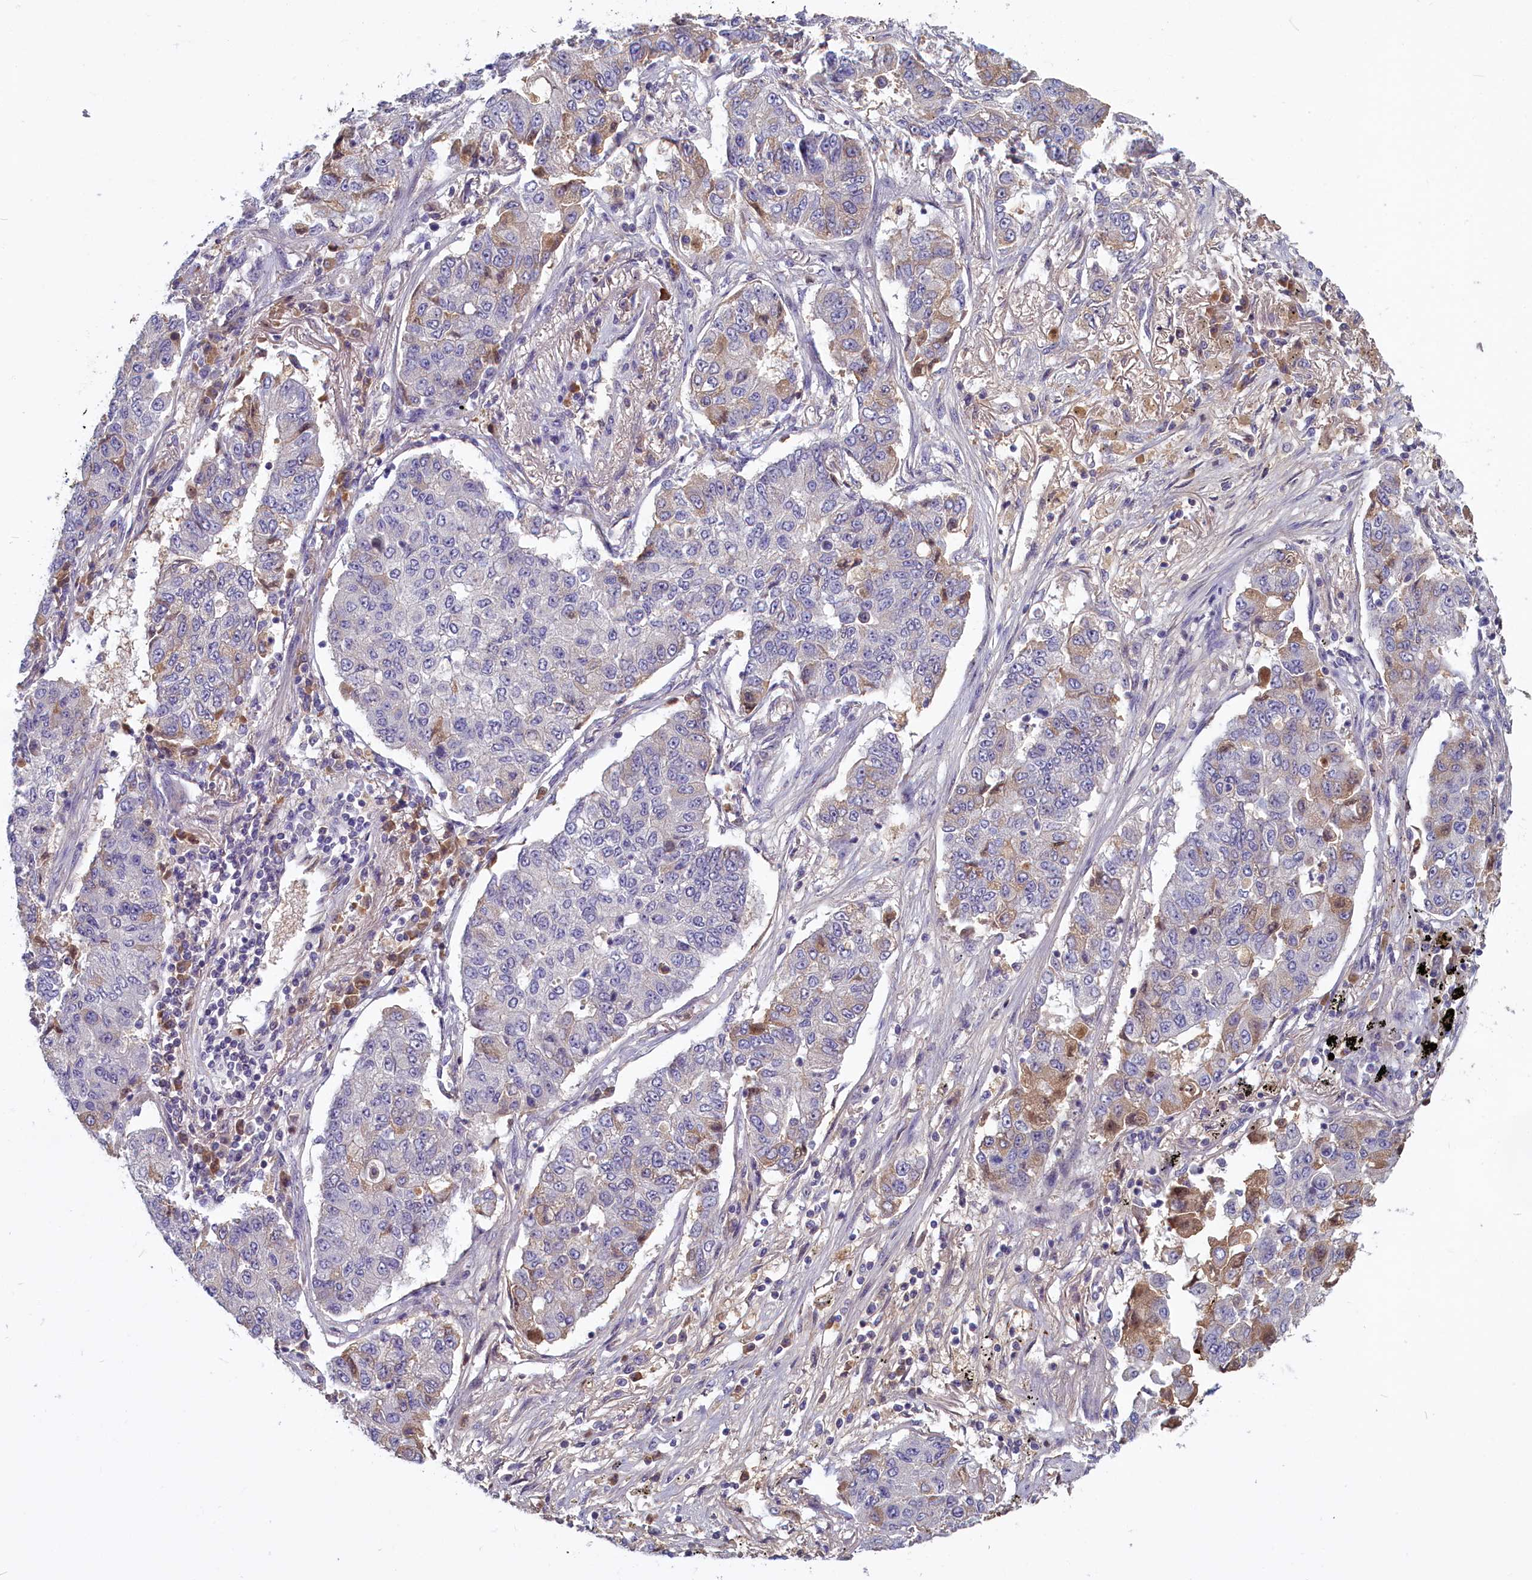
{"staining": {"intensity": "weak", "quantity": "<25%", "location": "cytoplasmic/membranous"}, "tissue": "lung cancer", "cell_type": "Tumor cells", "image_type": "cancer", "snomed": [{"axis": "morphology", "description": "Squamous cell carcinoma, NOS"}, {"axis": "topography", "description": "Lung"}], "caption": "A photomicrograph of lung cancer (squamous cell carcinoma) stained for a protein shows no brown staining in tumor cells.", "gene": "SV2C", "patient": {"sex": "male", "age": 74}}